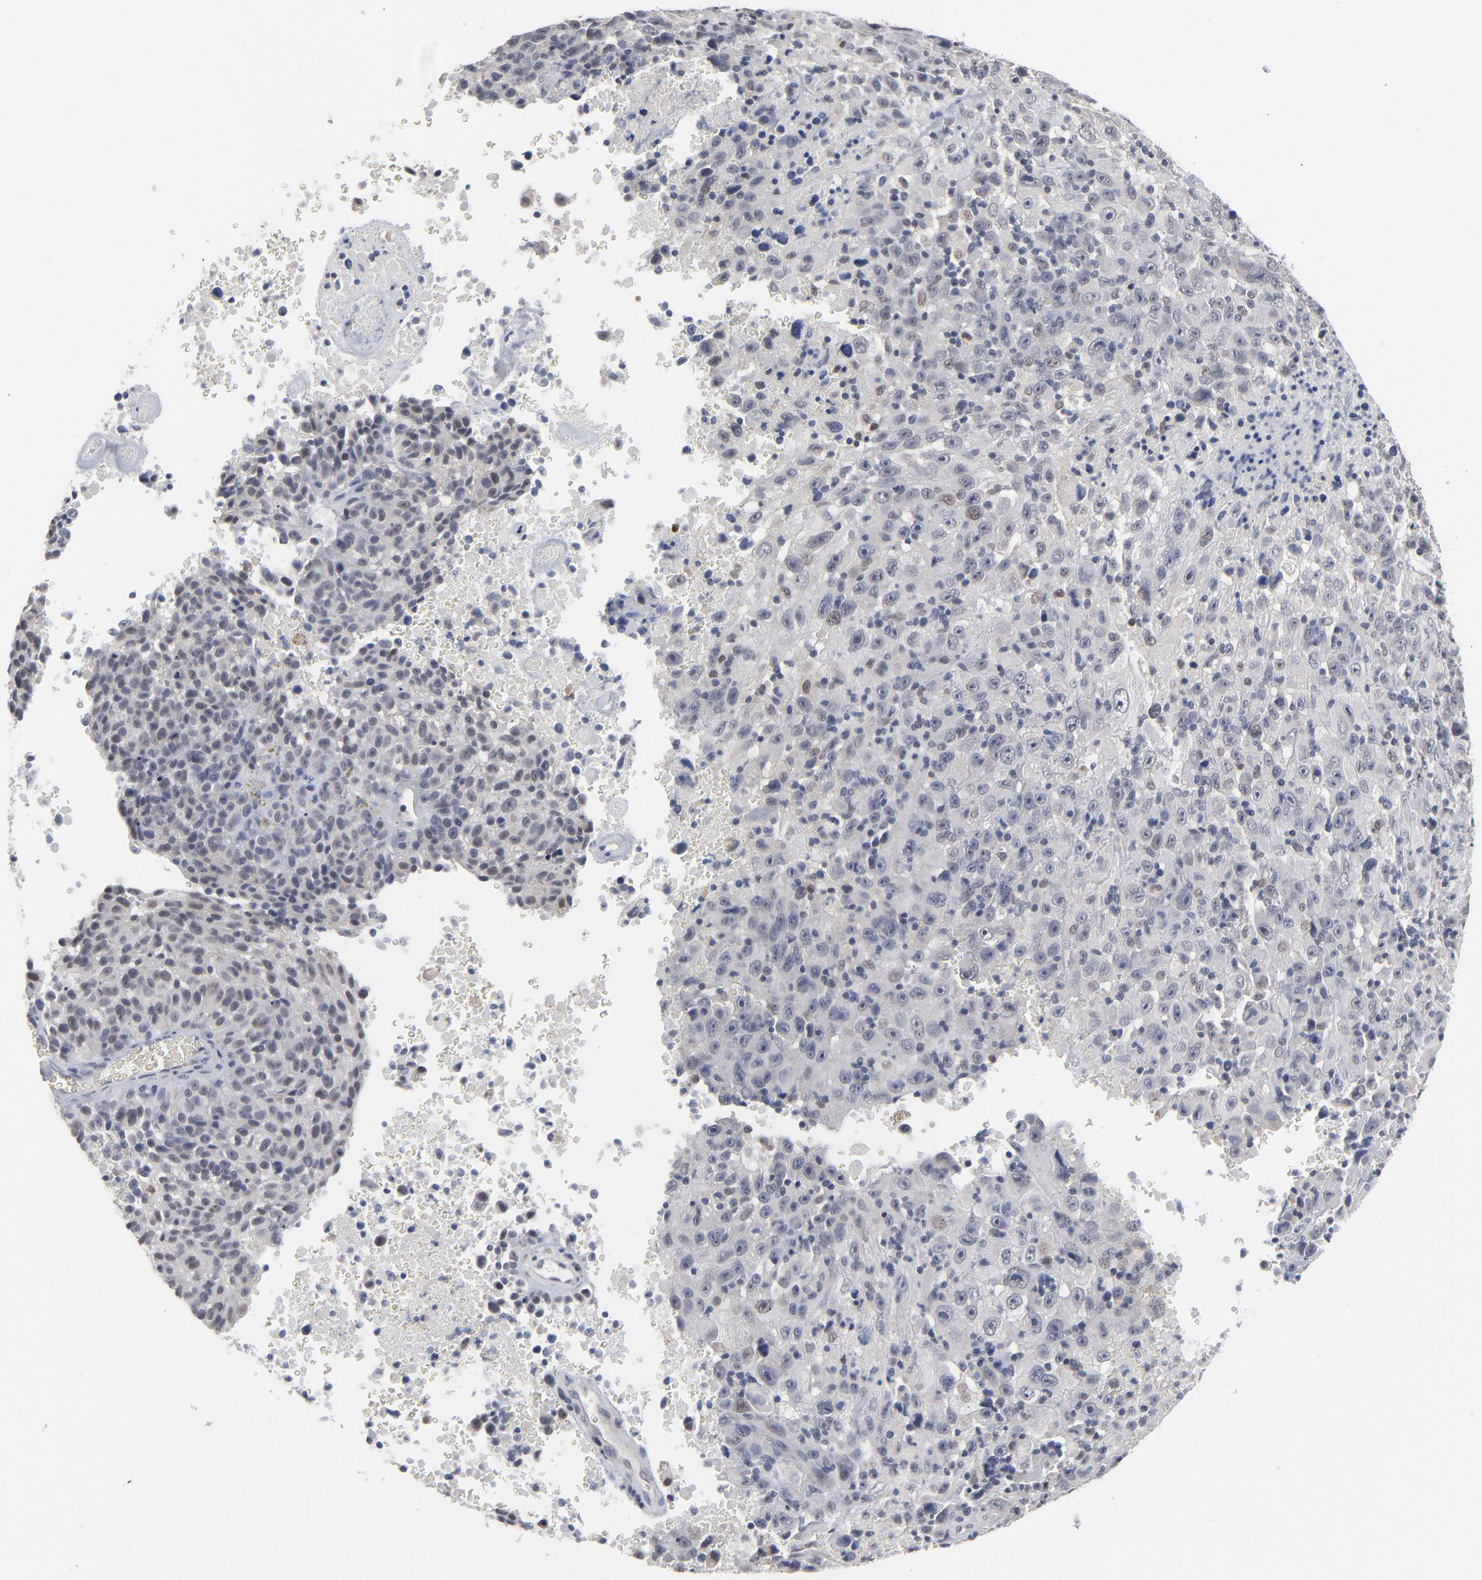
{"staining": {"intensity": "negative", "quantity": "none", "location": "none"}, "tissue": "melanoma", "cell_type": "Tumor cells", "image_type": "cancer", "snomed": [{"axis": "morphology", "description": "Malignant melanoma, Metastatic site"}, {"axis": "topography", "description": "Cerebral cortex"}], "caption": "Immunohistochemistry photomicrograph of human melanoma stained for a protein (brown), which exhibits no expression in tumor cells. The staining was performed using DAB (3,3'-diaminobenzidine) to visualize the protein expression in brown, while the nuclei were stained in blue with hematoxylin (Magnification: 20x).", "gene": "FOXN2", "patient": {"sex": "female", "age": 52}}